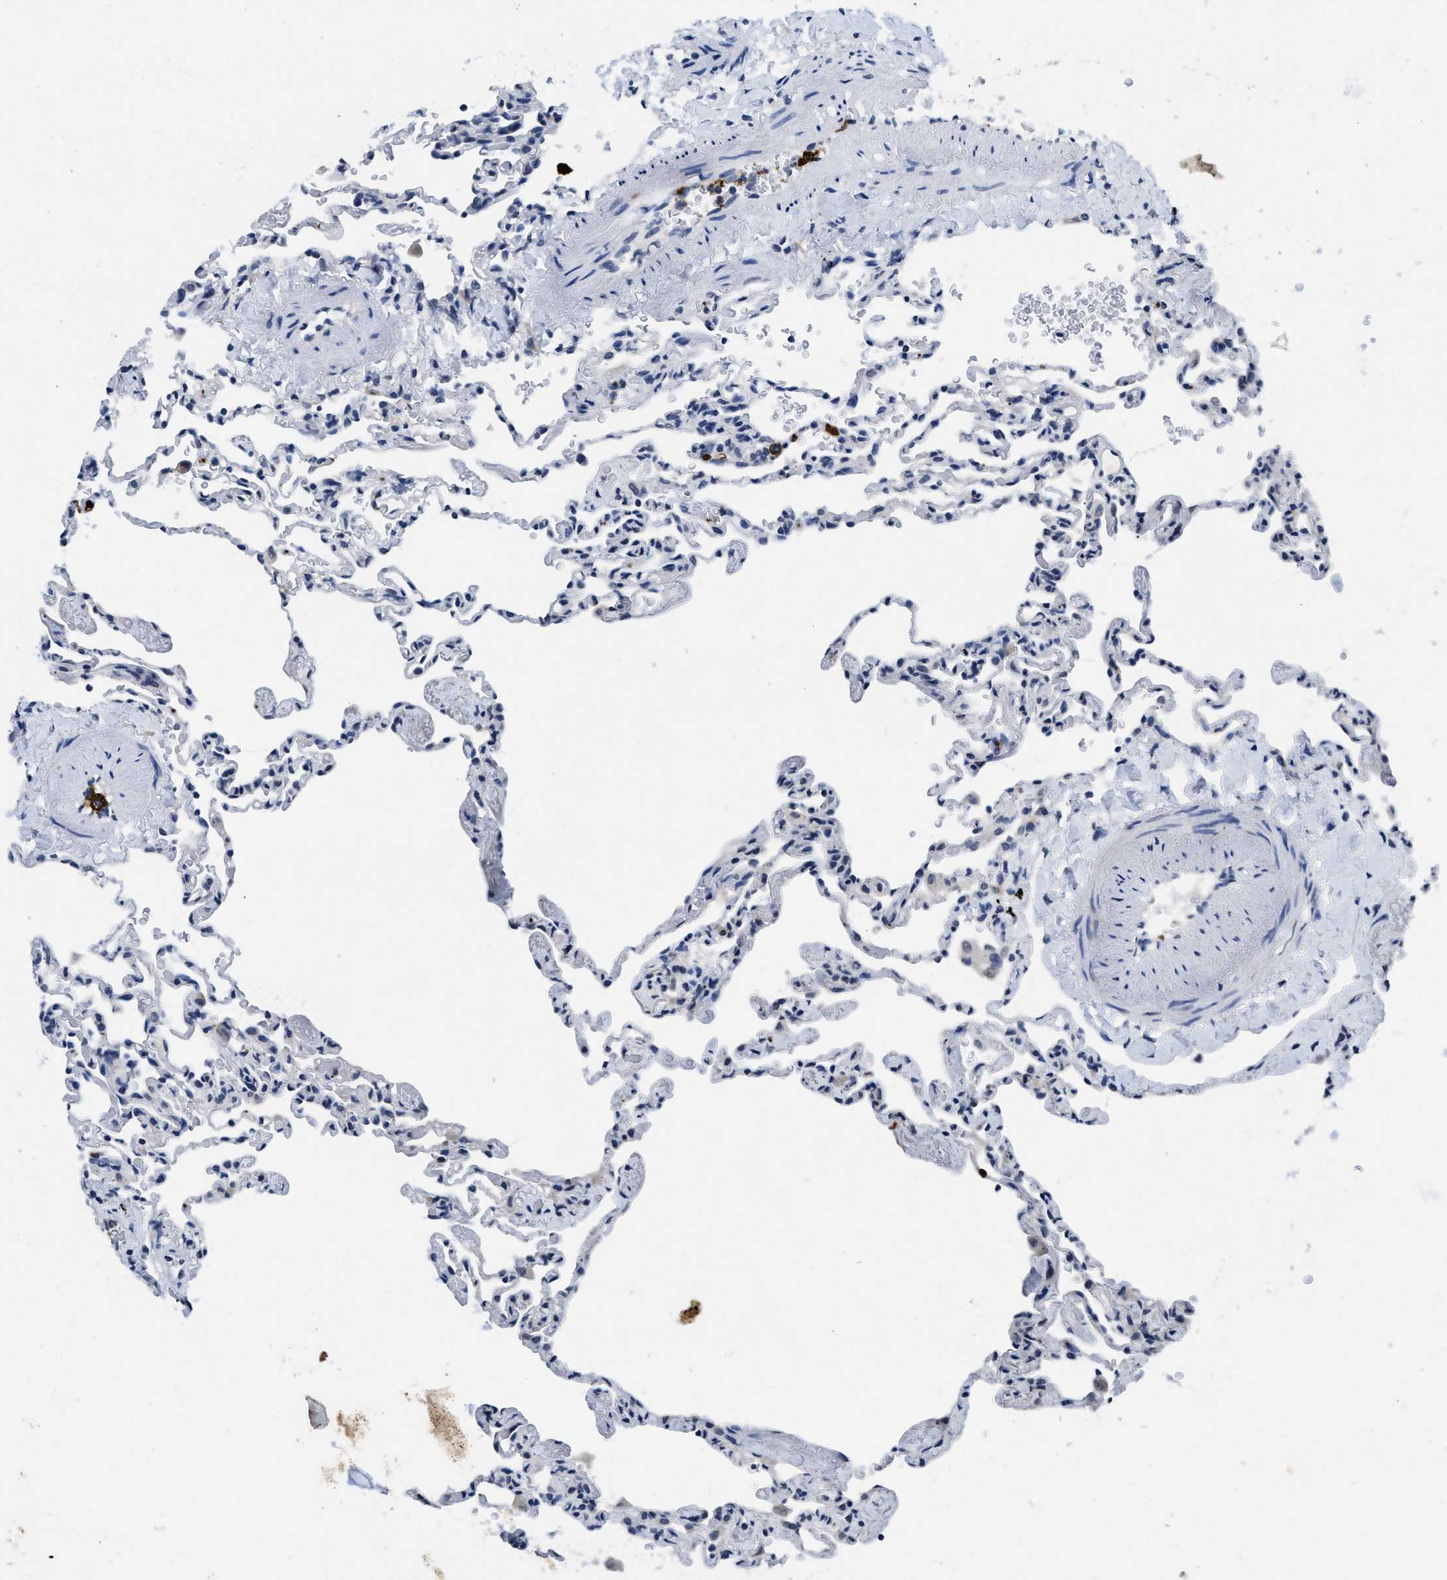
{"staining": {"intensity": "negative", "quantity": "none", "location": "none"}, "tissue": "lung", "cell_type": "Alveolar cells", "image_type": "normal", "snomed": [{"axis": "morphology", "description": "Normal tissue, NOS"}, {"axis": "topography", "description": "Lung"}], "caption": "The IHC histopathology image has no significant expression in alveolar cells of lung.", "gene": "ITGA2B", "patient": {"sex": "male", "age": 59}}